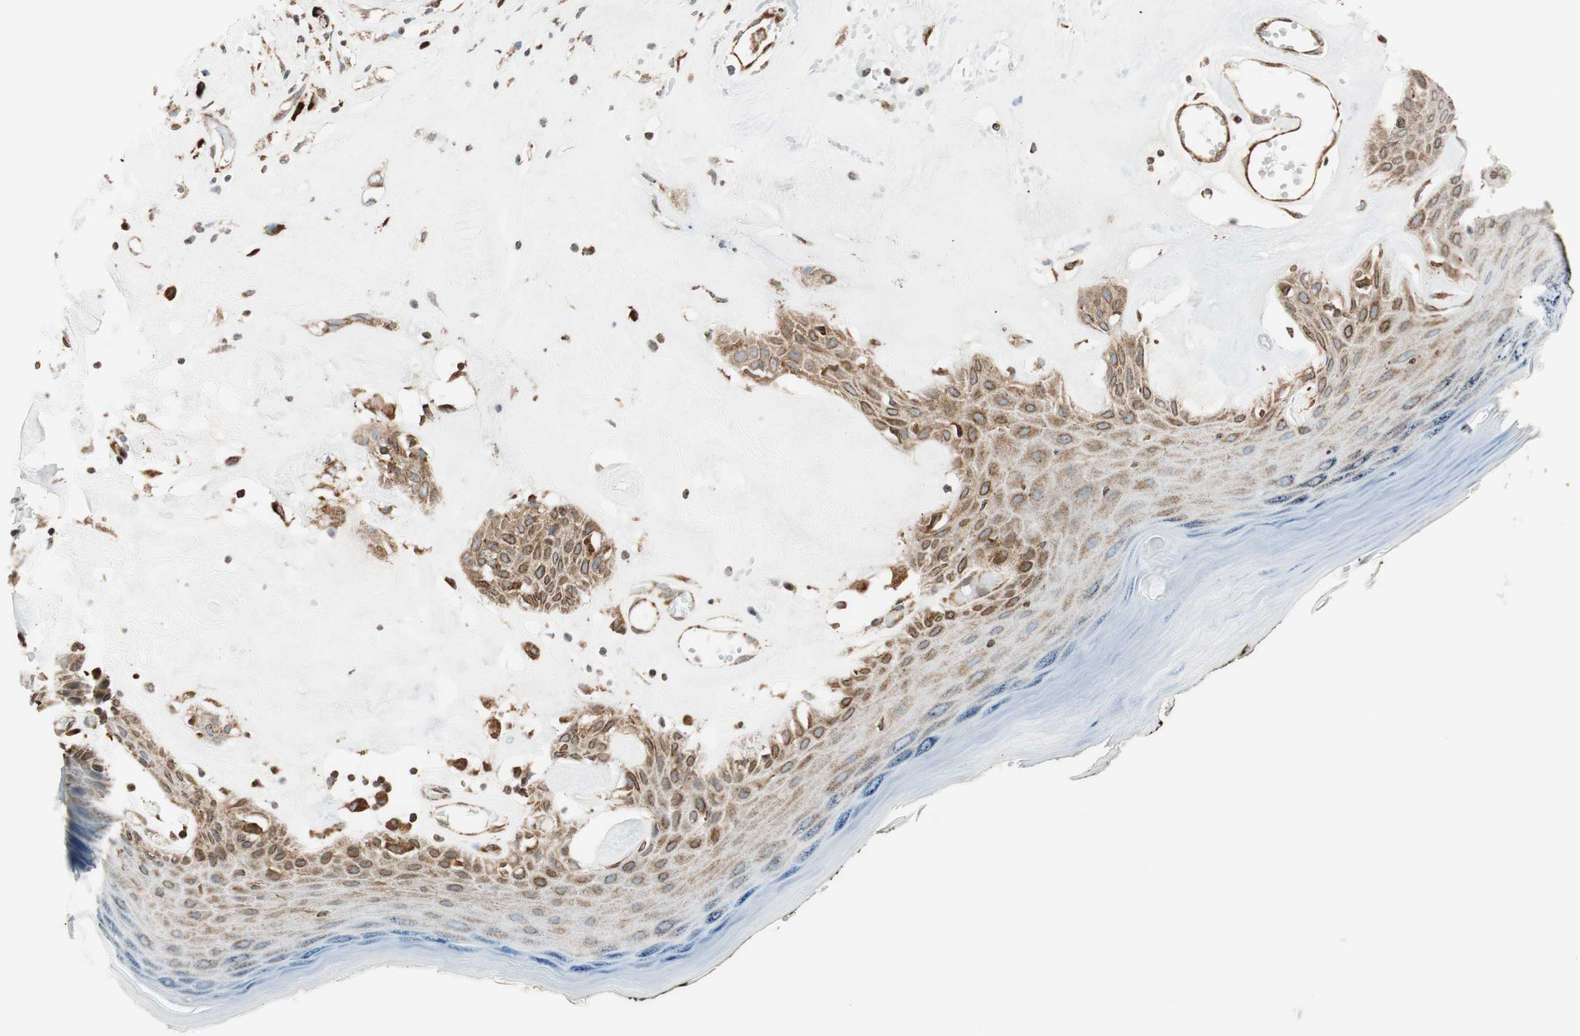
{"staining": {"intensity": "moderate", "quantity": ">75%", "location": "cytoplasmic/membranous"}, "tissue": "skin", "cell_type": "Epidermal cells", "image_type": "normal", "snomed": [{"axis": "morphology", "description": "Normal tissue, NOS"}, {"axis": "morphology", "description": "Inflammation, NOS"}, {"axis": "topography", "description": "Vulva"}], "caption": "About >75% of epidermal cells in benign skin exhibit moderate cytoplasmic/membranous protein staining as visualized by brown immunohistochemical staining.", "gene": "PRKCSH", "patient": {"sex": "female", "age": 84}}